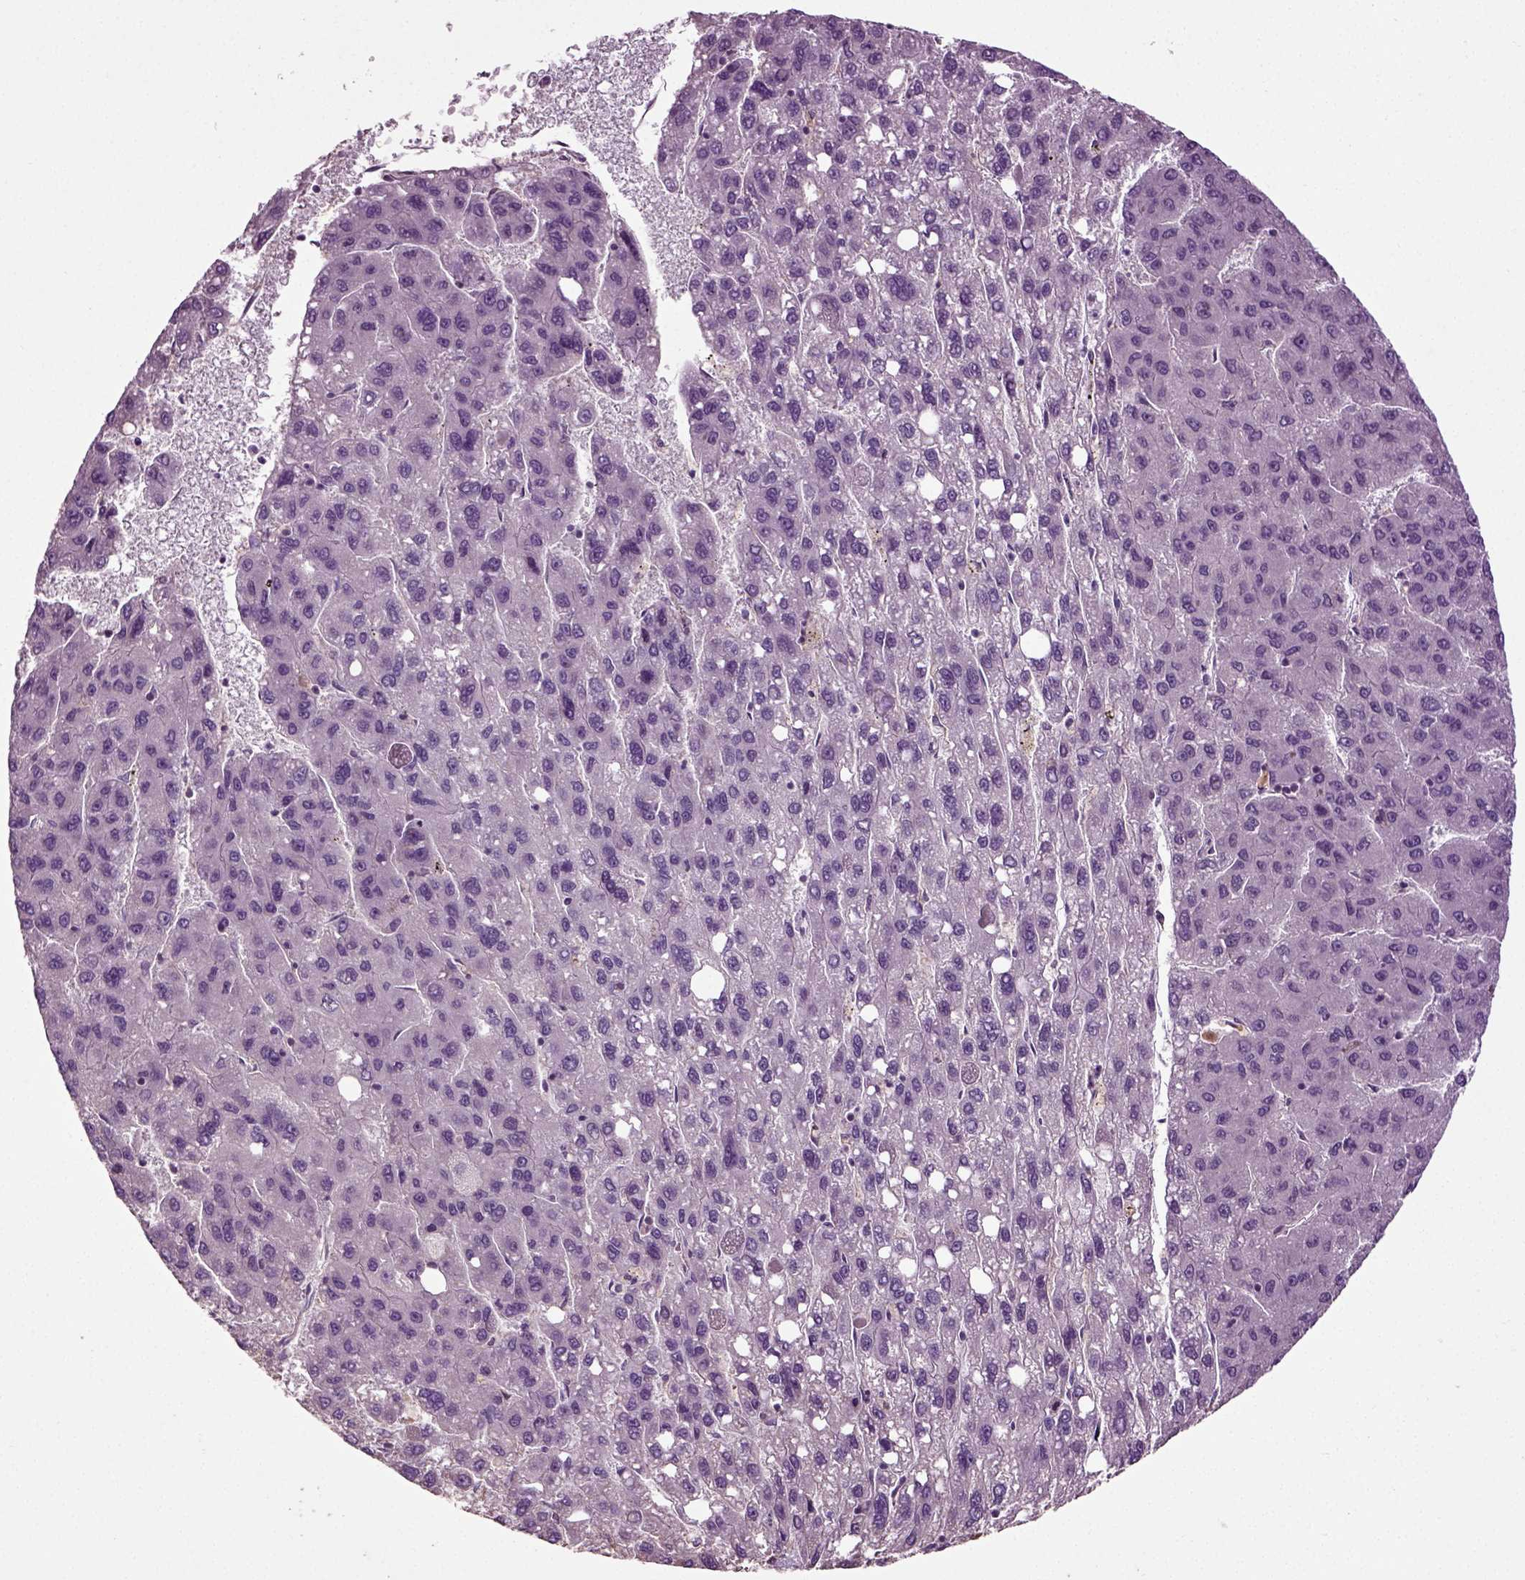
{"staining": {"intensity": "negative", "quantity": "none", "location": "none"}, "tissue": "liver cancer", "cell_type": "Tumor cells", "image_type": "cancer", "snomed": [{"axis": "morphology", "description": "Carcinoma, Hepatocellular, NOS"}, {"axis": "topography", "description": "Liver"}], "caption": "Immunohistochemical staining of human liver cancer (hepatocellular carcinoma) reveals no significant expression in tumor cells.", "gene": "DEFB118", "patient": {"sex": "female", "age": 82}}